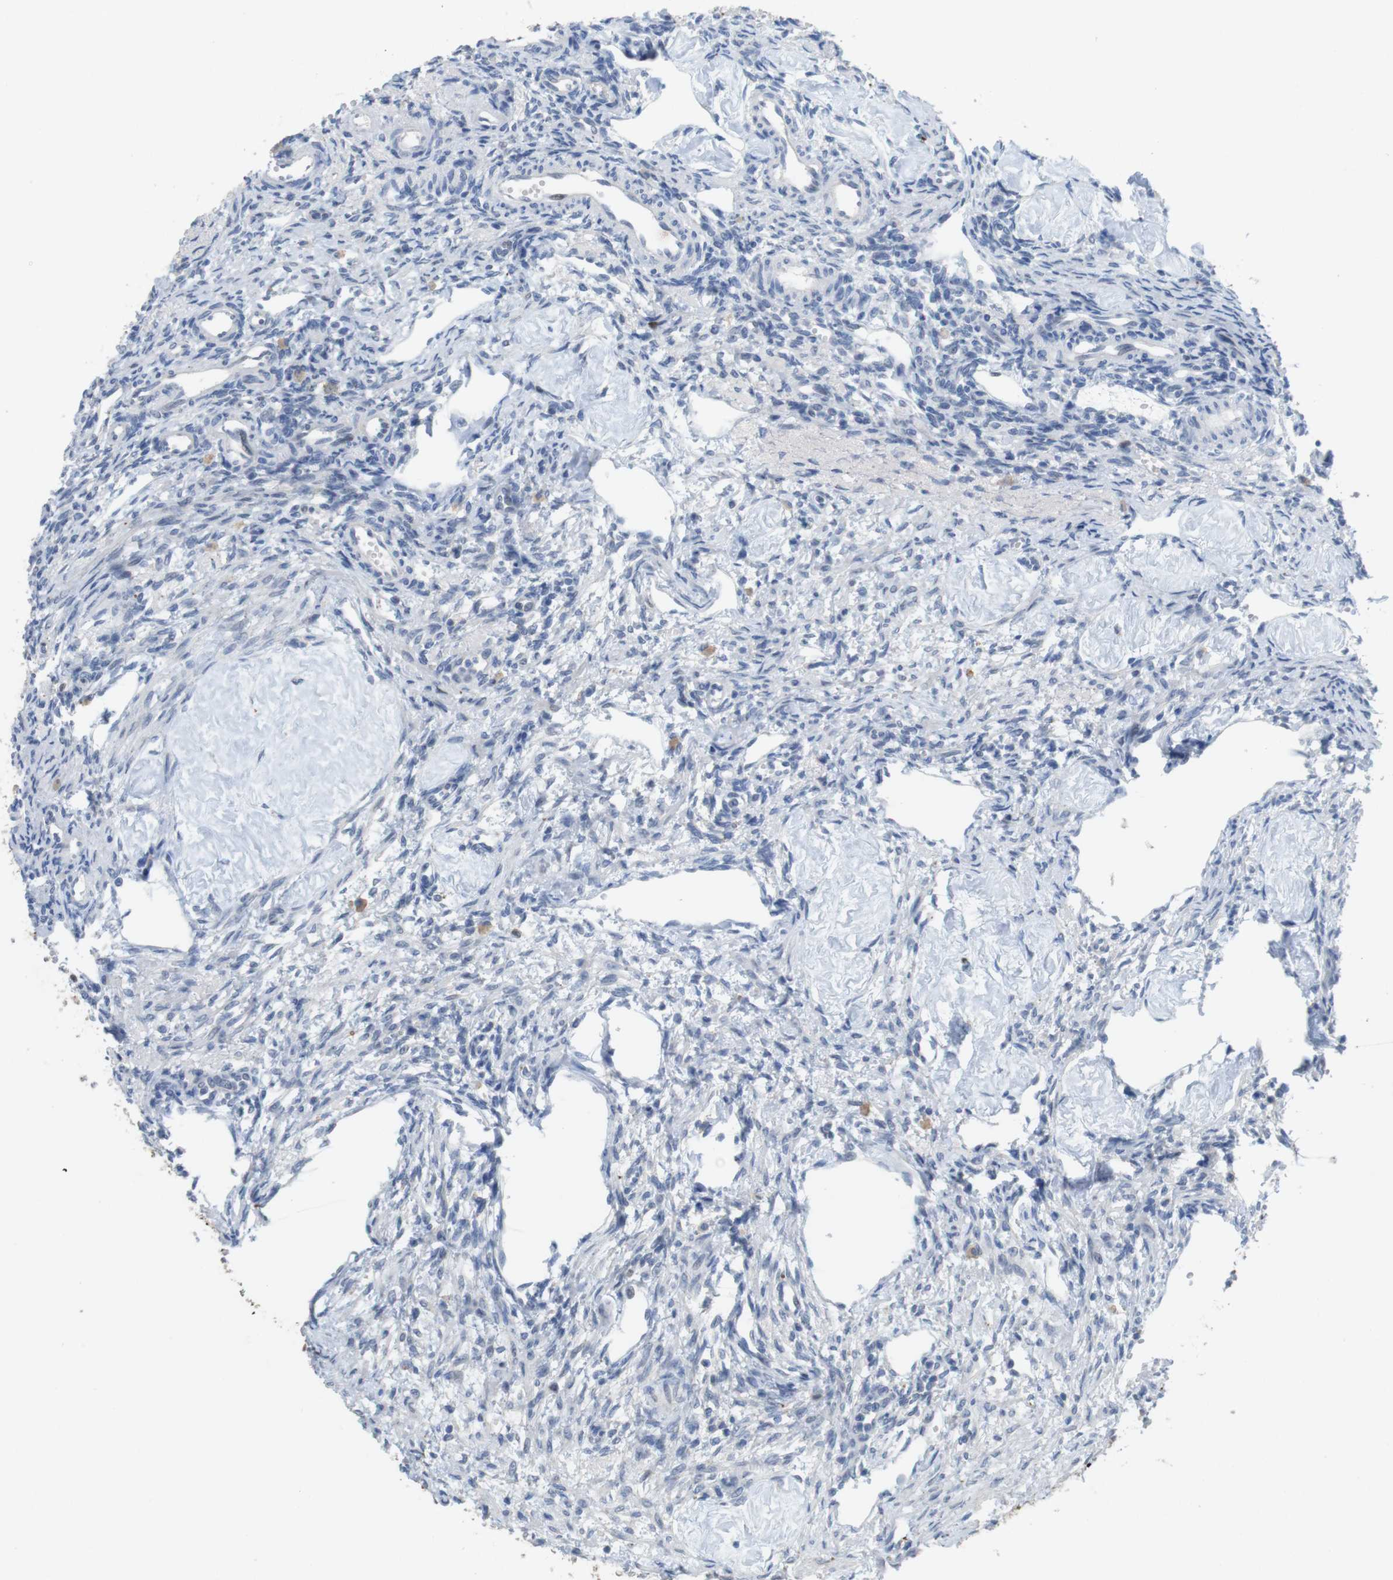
{"staining": {"intensity": "negative", "quantity": "none", "location": "none"}, "tissue": "ovary", "cell_type": "Follicle cells", "image_type": "normal", "snomed": [{"axis": "morphology", "description": "Normal tissue, NOS"}, {"axis": "topography", "description": "Ovary"}], "caption": "Follicle cells are negative for brown protein staining in benign ovary. Nuclei are stained in blue.", "gene": "KPNA2", "patient": {"sex": "female", "age": 33}}